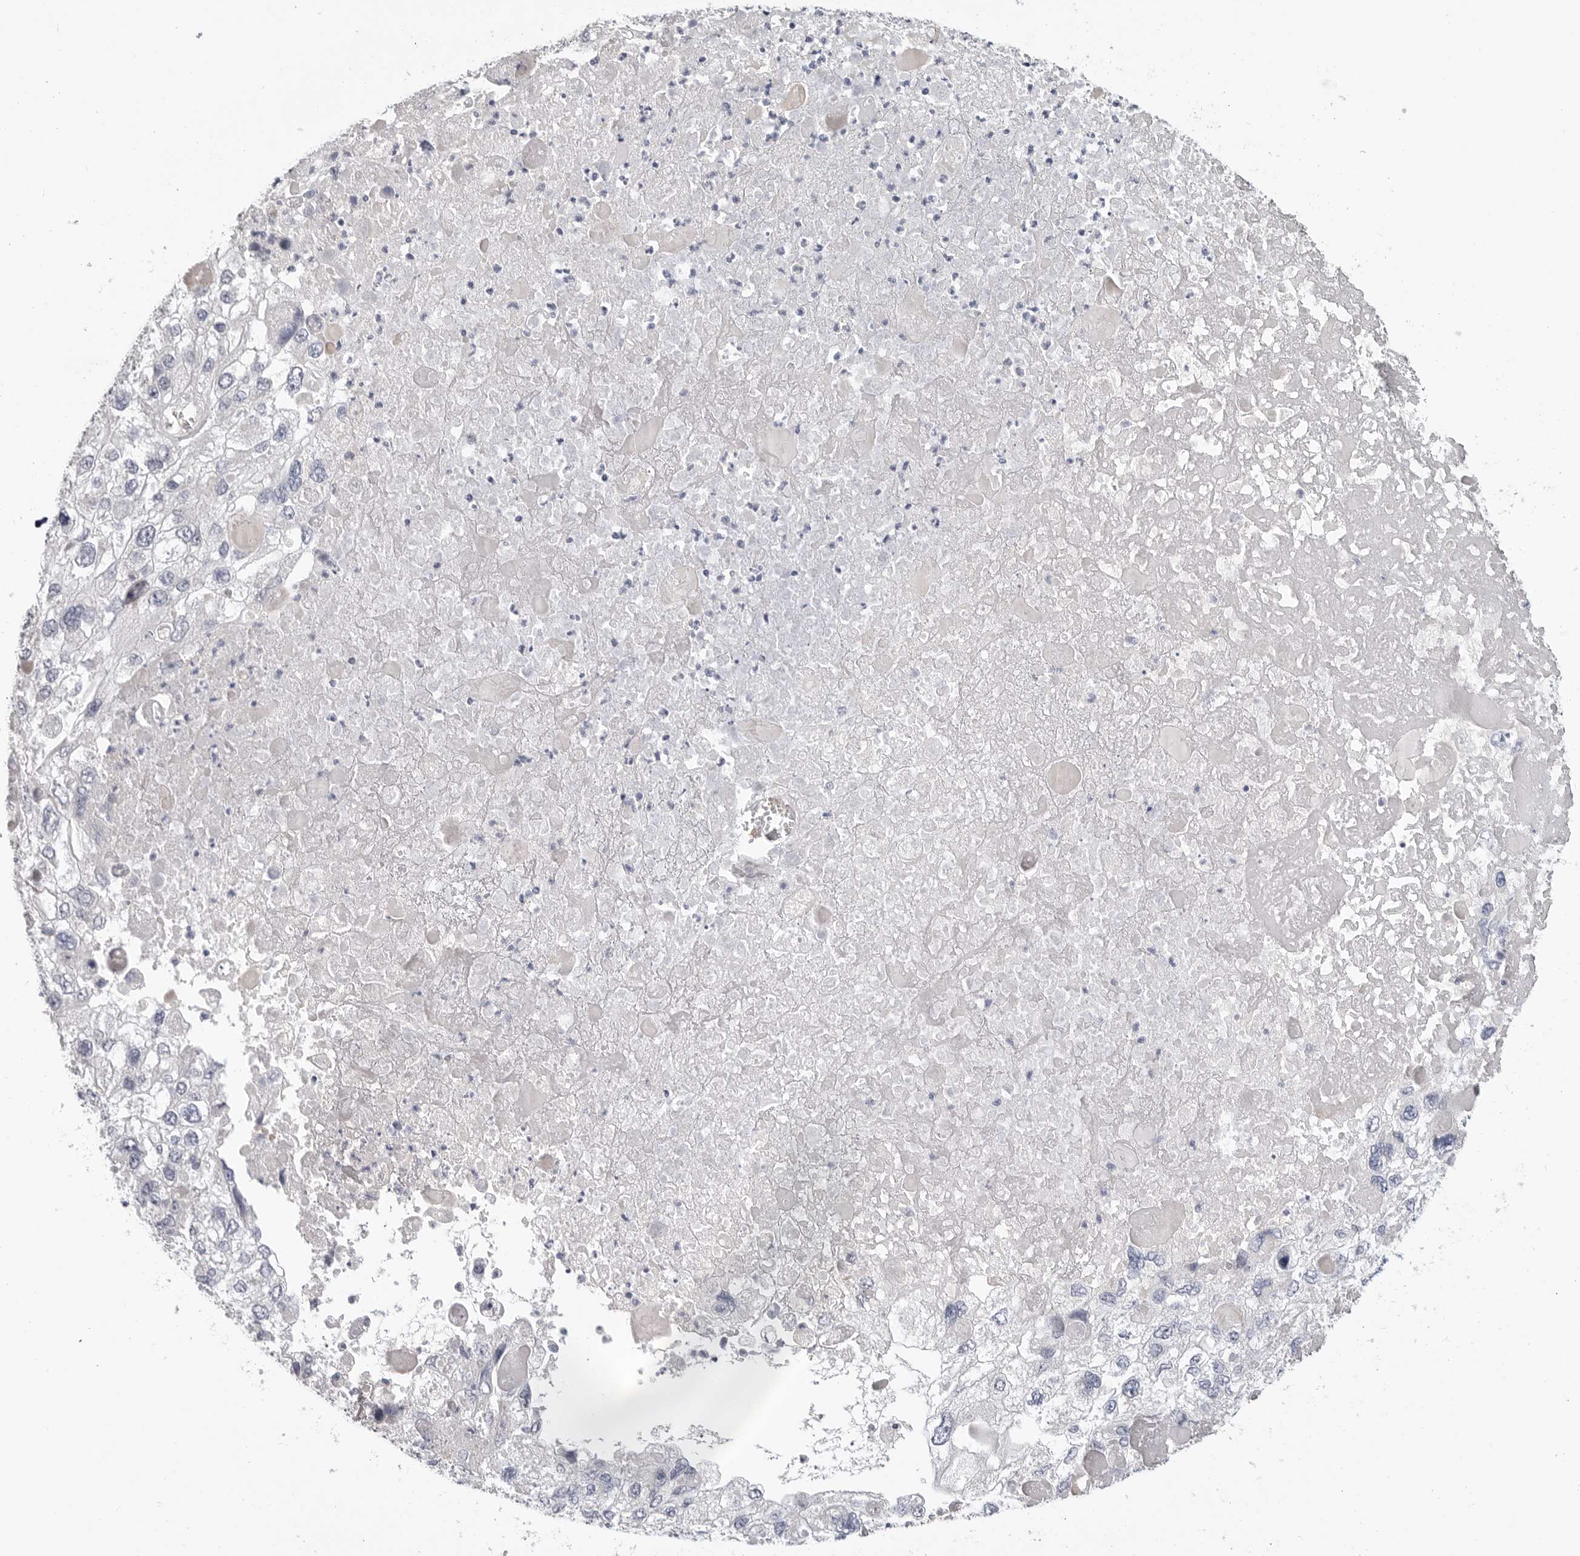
{"staining": {"intensity": "negative", "quantity": "none", "location": "none"}, "tissue": "endometrial cancer", "cell_type": "Tumor cells", "image_type": "cancer", "snomed": [{"axis": "morphology", "description": "Adenocarcinoma, NOS"}, {"axis": "topography", "description": "Endometrium"}], "caption": "The image displays no staining of tumor cells in endometrial cancer.", "gene": "FBN2", "patient": {"sex": "female", "age": 49}}